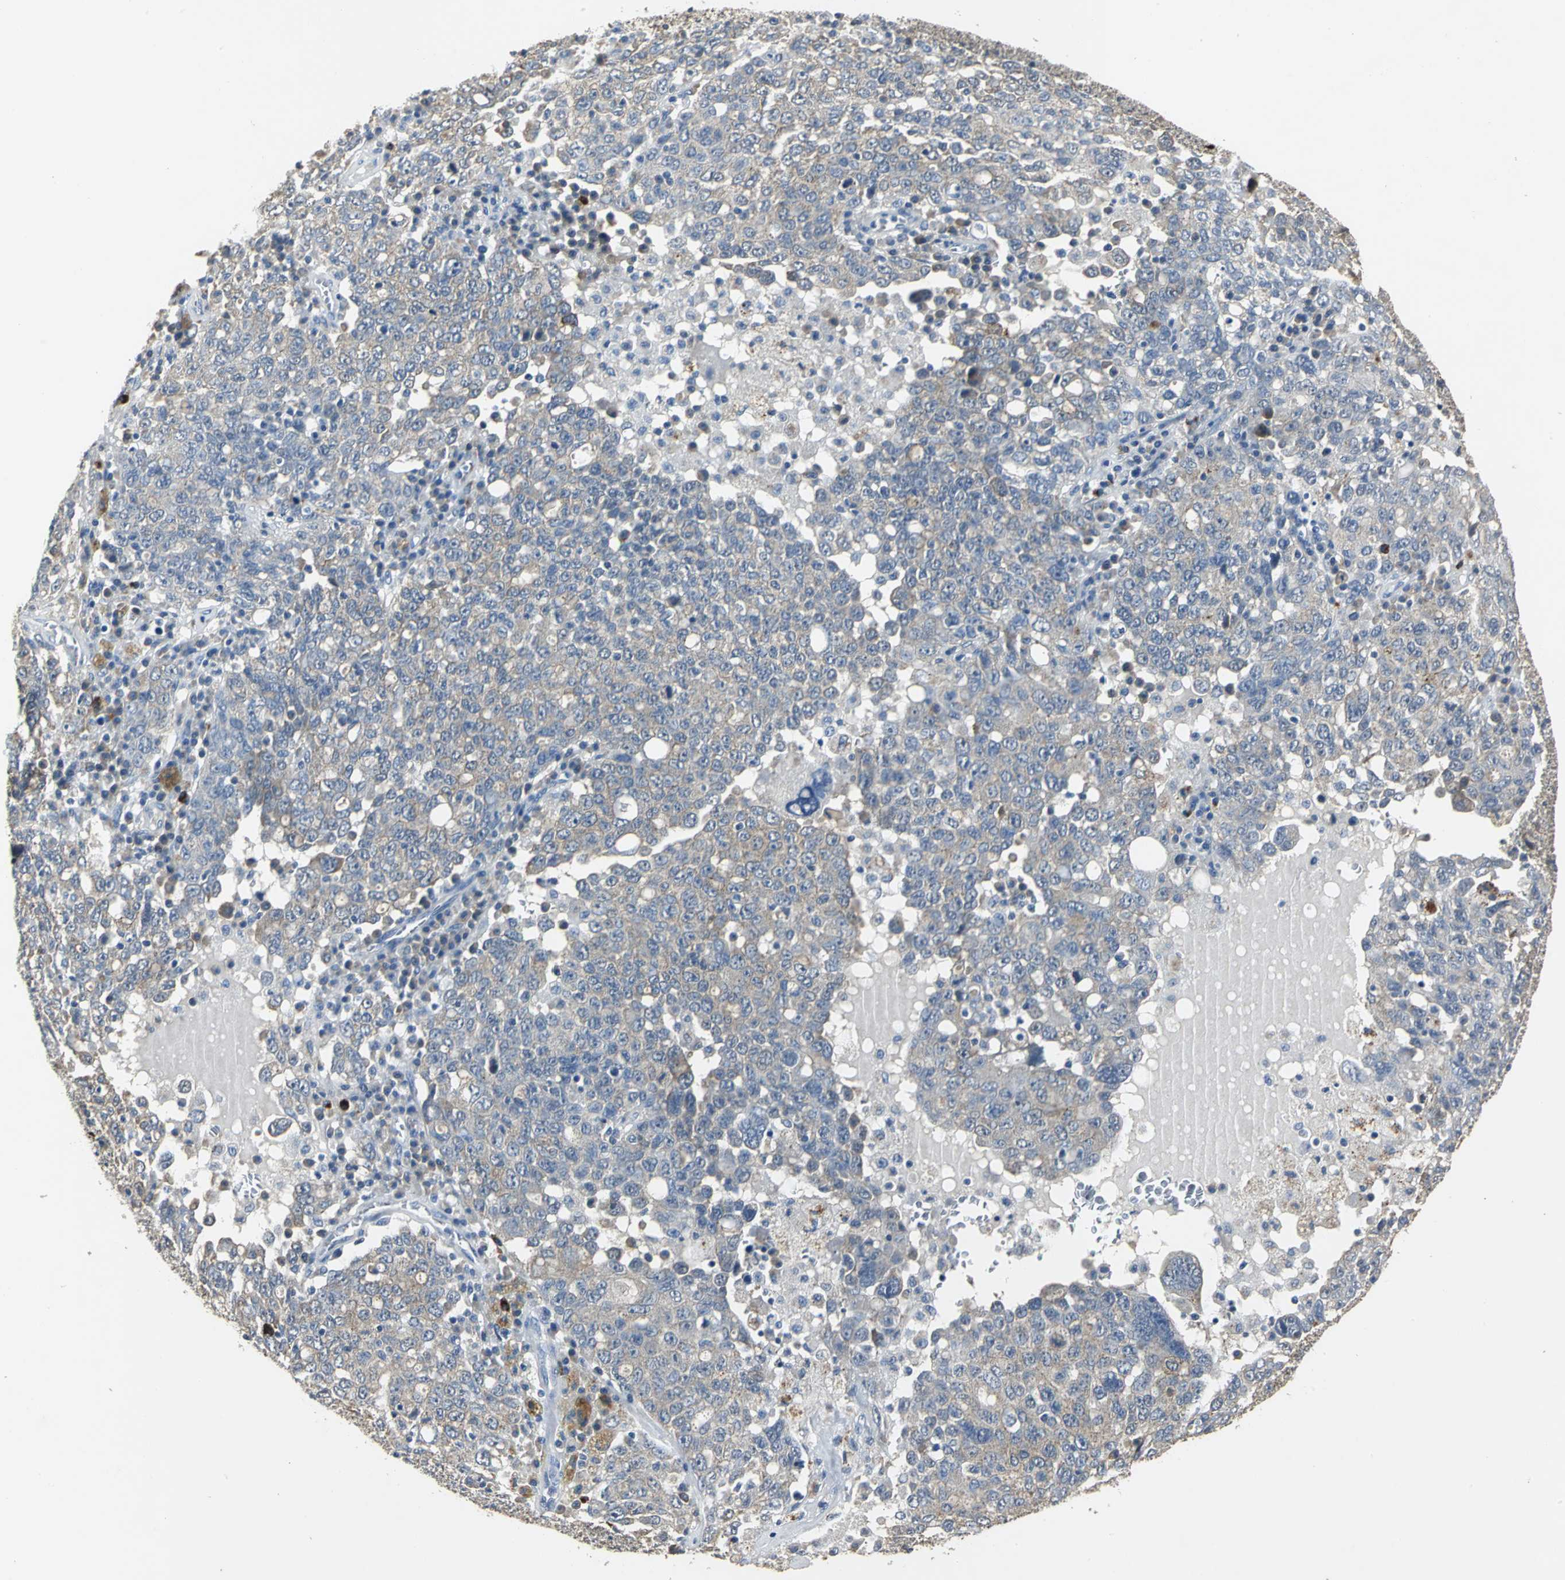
{"staining": {"intensity": "weak", "quantity": ">75%", "location": "cytoplasmic/membranous"}, "tissue": "ovarian cancer", "cell_type": "Tumor cells", "image_type": "cancer", "snomed": [{"axis": "morphology", "description": "Carcinoma, endometroid"}, {"axis": "topography", "description": "Ovary"}], "caption": "The immunohistochemical stain highlights weak cytoplasmic/membranous staining in tumor cells of endometroid carcinoma (ovarian) tissue.", "gene": "OCLN", "patient": {"sex": "female", "age": 62}}